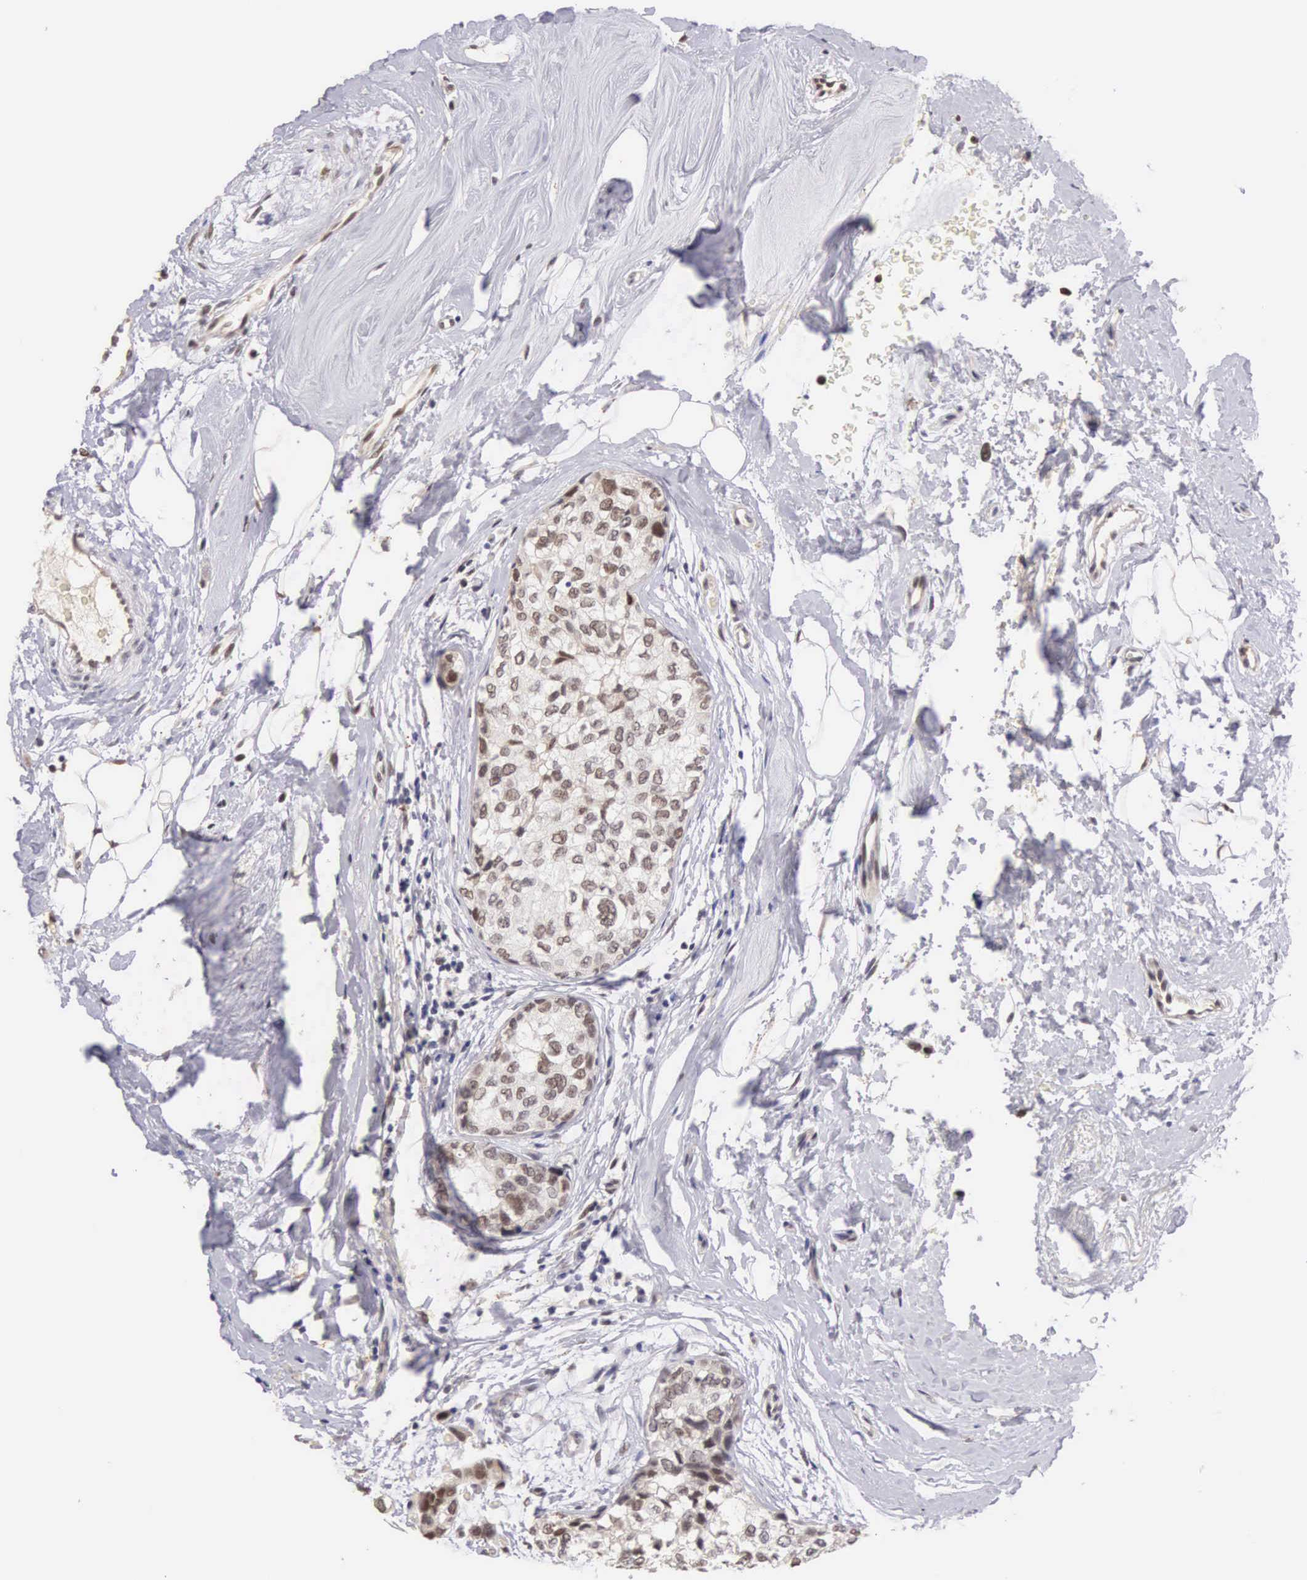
{"staining": {"intensity": "weak", "quantity": "<25%", "location": "nuclear"}, "tissue": "breast cancer", "cell_type": "Tumor cells", "image_type": "cancer", "snomed": [{"axis": "morphology", "description": "Duct carcinoma"}, {"axis": "topography", "description": "Breast"}], "caption": "This is an immunohistochemistry (IHC) micrograph of breast infiltrating ductal carcinoma. There is no expression in tumor cells.", "gene": "HMGXB4", "patient": {"sex": "female", "age": 69}}